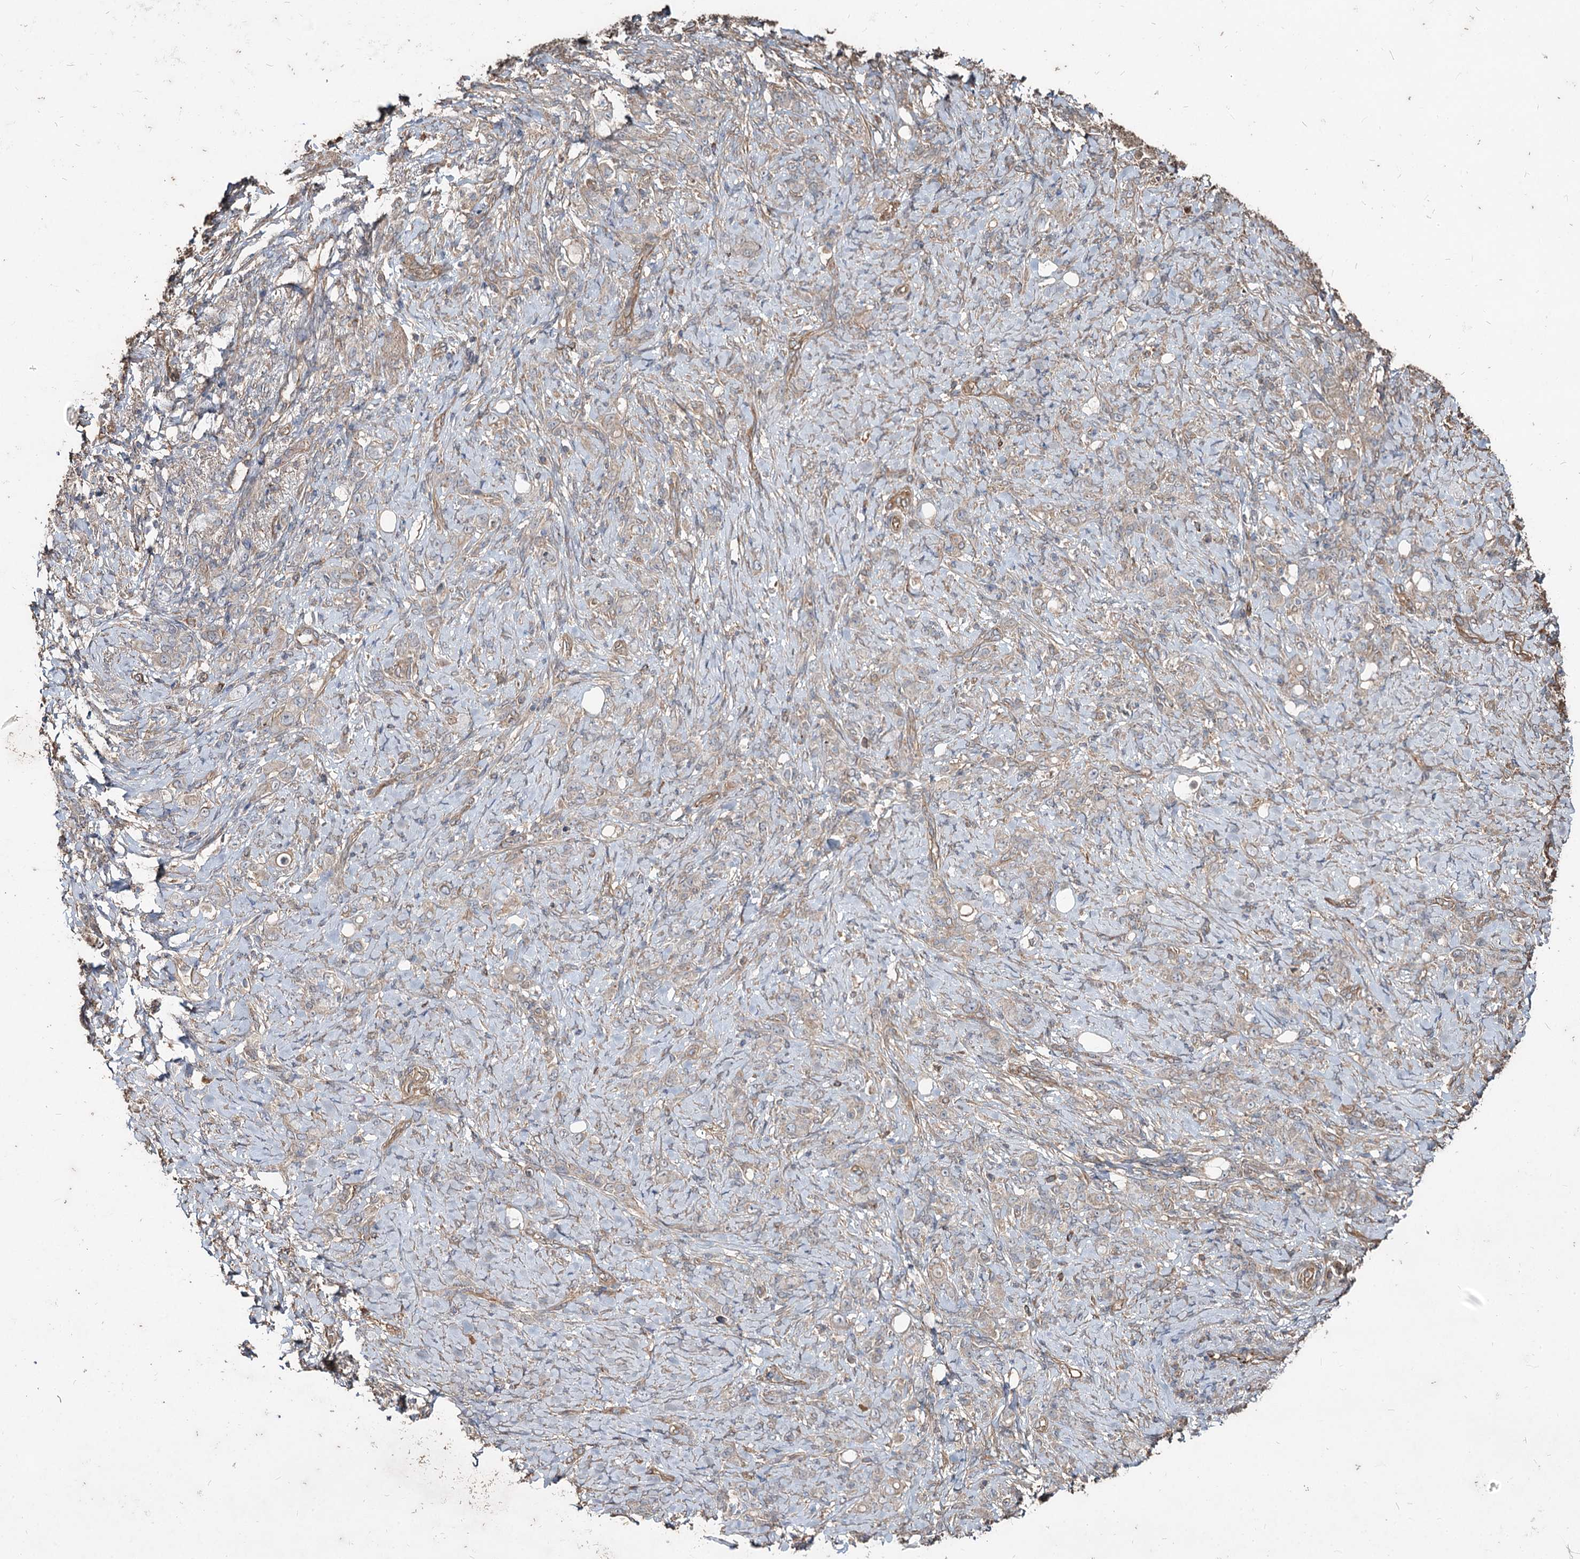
{"staining": {"intensity": "weak", "quantity": "<25%", "location": "cytoplasmic/membranous"}, "tissue": "stomach cancer", "cell_type": "Tumor cells", "image_type": "cancer", "snomed": [{"axis": "morphology", "description": "Adenocarcinoma, NOS"}, {"axis": "topography", "description": "Stomach"}], "caption": "This is an immunohistochemistry (IHC) micrograph of human stomach adenocarcinoma. There is no staining in tumor cells.", "gene": "SPART", "patient": {"sex": "female", "age": 79}}